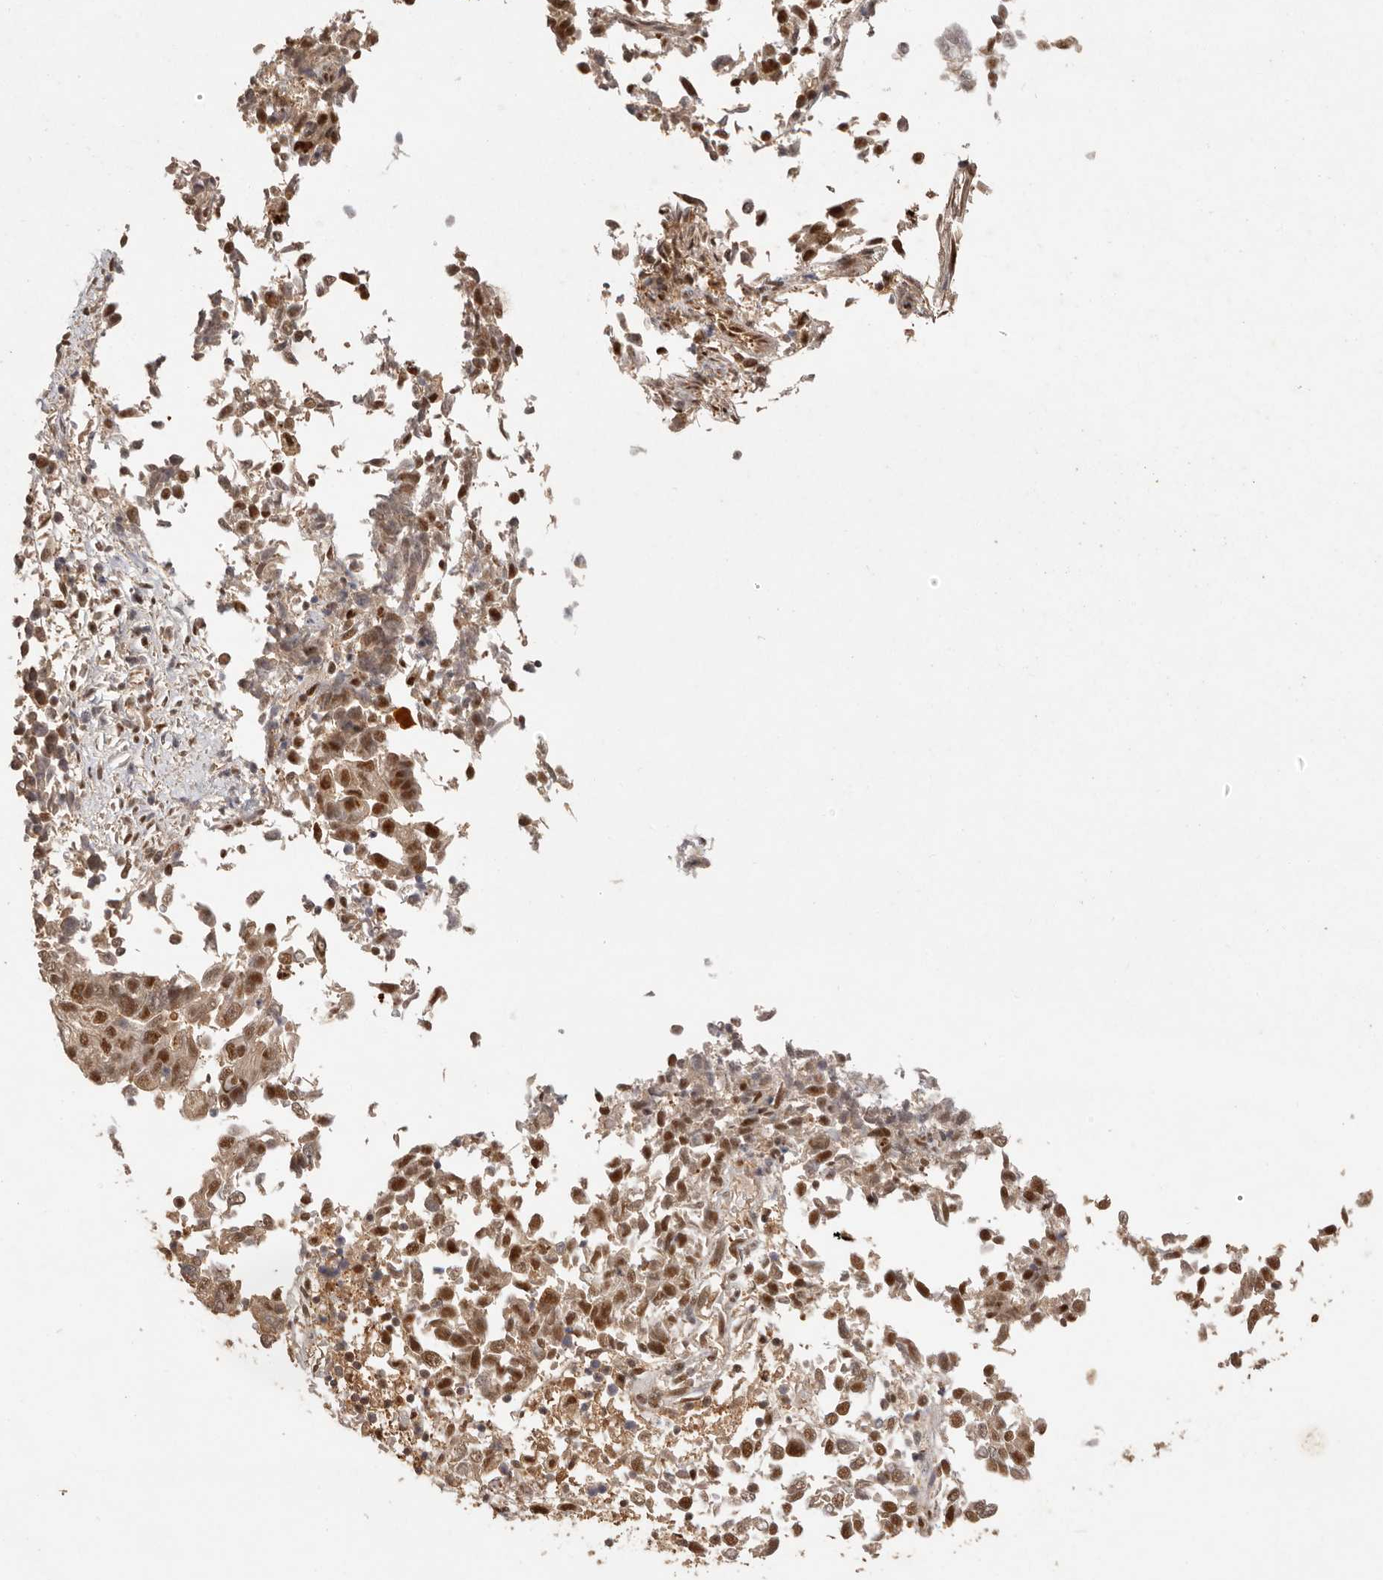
{"staining": {"intensity": "moderate", "quantity": ">75%", "location": "cytoplasmic/membranous,nuclear"}, "tissue": "endometrial cancer", "cell_type": "Tumor cells", "image_type": "cancer", "snomed": [{"axis": "morphology", "description": "Adenocarcinoma, NOS"}, {"axis": "topography", "description": "Endometrium"}], "caption": "Brown immunohistochemical staining in human endometrial cancer (adenocarcinoma) displays moderate cytoplasmic/membranous and nuclear positivity in approximately >75% of tumor cells. (DAB (3,3'-diaminobenzidine) = brown stain, brightfield microscopy at high magnification).", "gene": "PSMA5", "patient": {"sex": "female", "age": 80}}